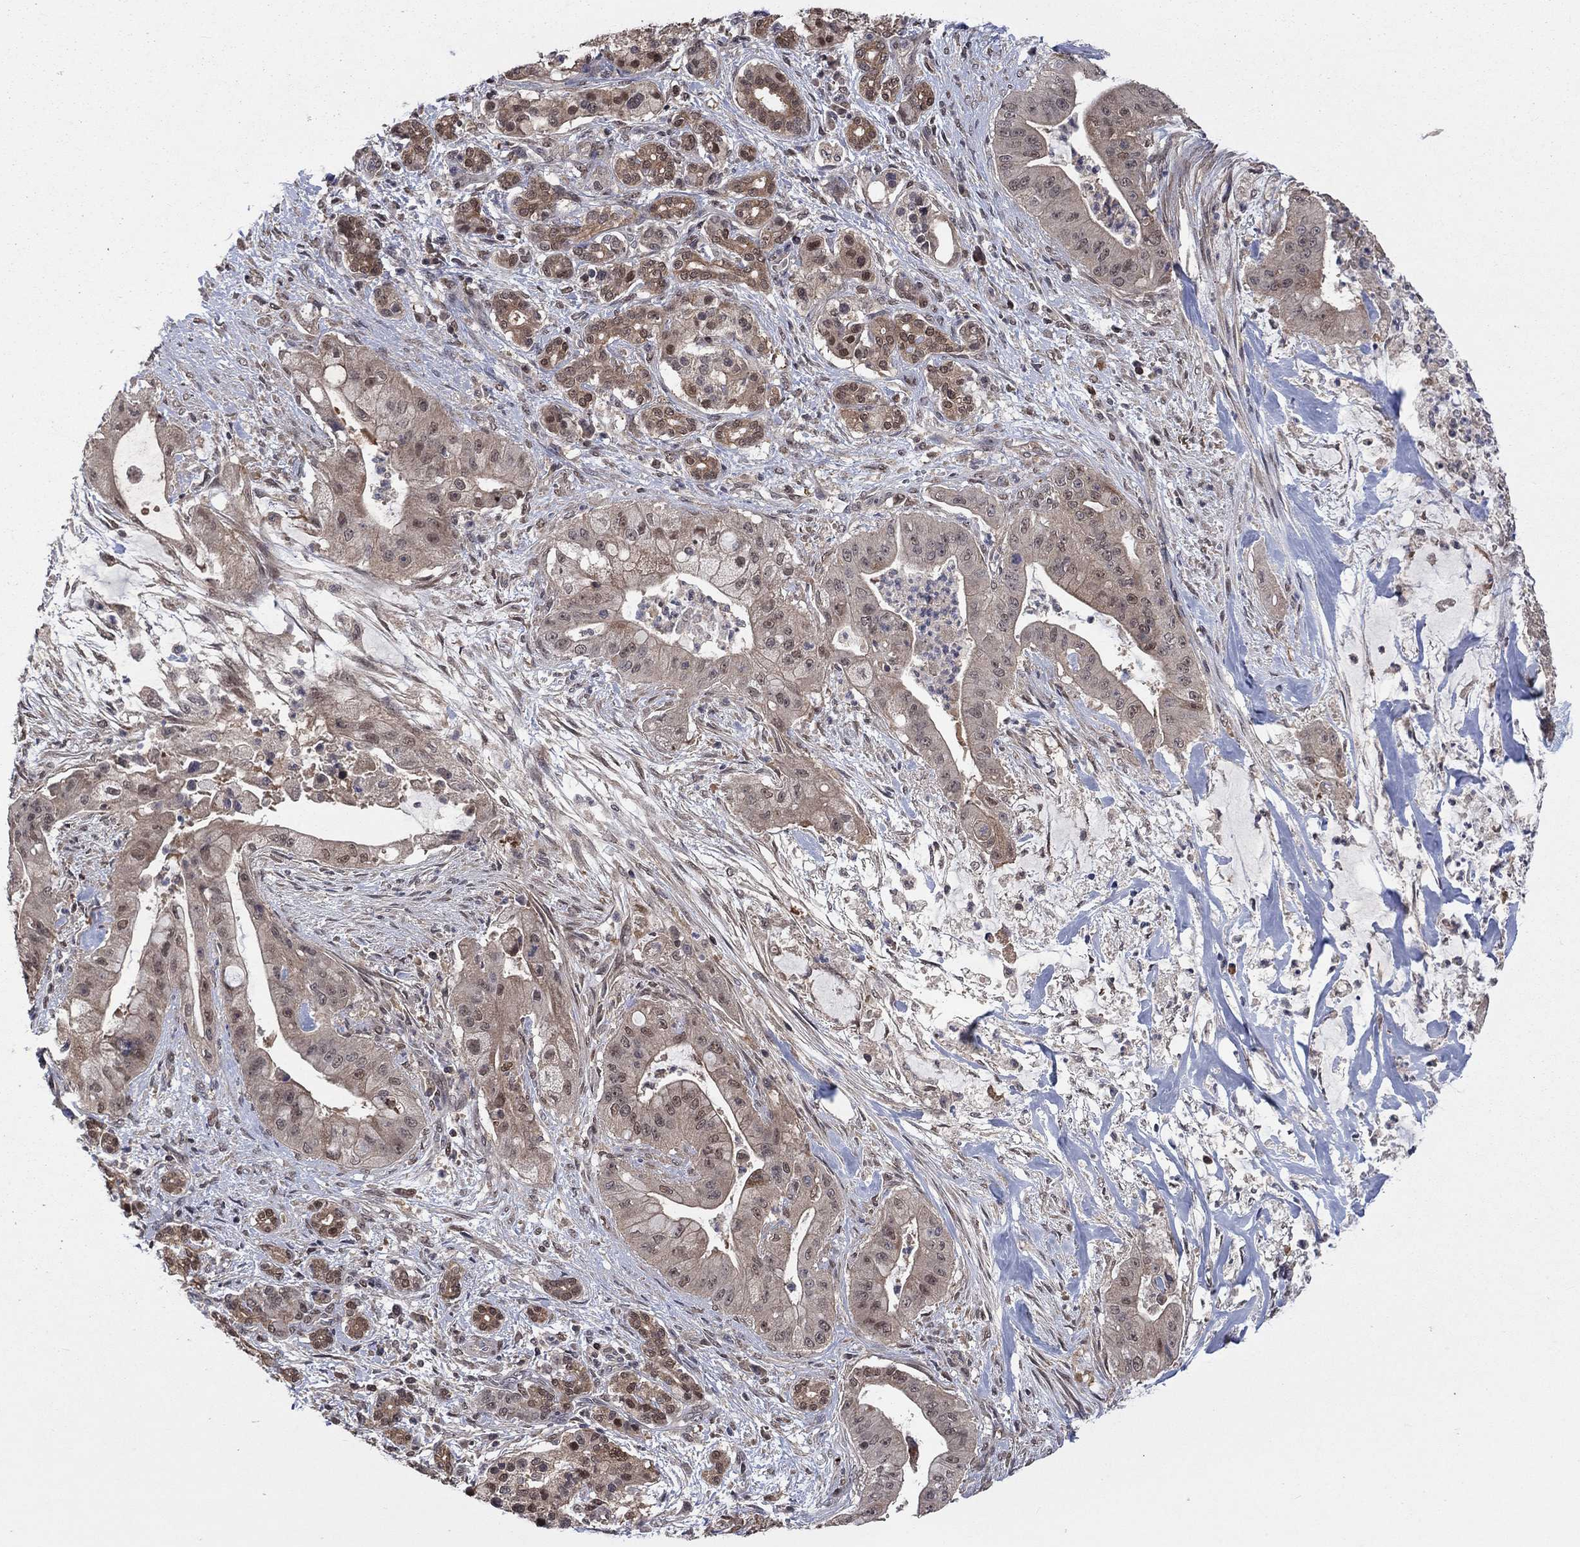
{"staining": {"intensity": "weak", "quantity": "<25%", "location": "cytoplasmic/membranous"}, "tissue": "pancreatic cancer", "cell_type": "Tumor cells", "image_type": "cancer", "snomed": [{"axis": "morphology", "description": "Normal tissue, NOS"}, {"axis": "morphology", "description": "Inflammation, NOS"}, {"axis": "morphology", "description": "Adenocarcinoma, NOS"}, {"axis": "topography", "description": "Pancreas"}], "caption": "Tumor cells show no significant expression in adenocarcinoma (pancreatic).", "gene": "IAH1", "patient": {"sex": "male", "age": 57}}